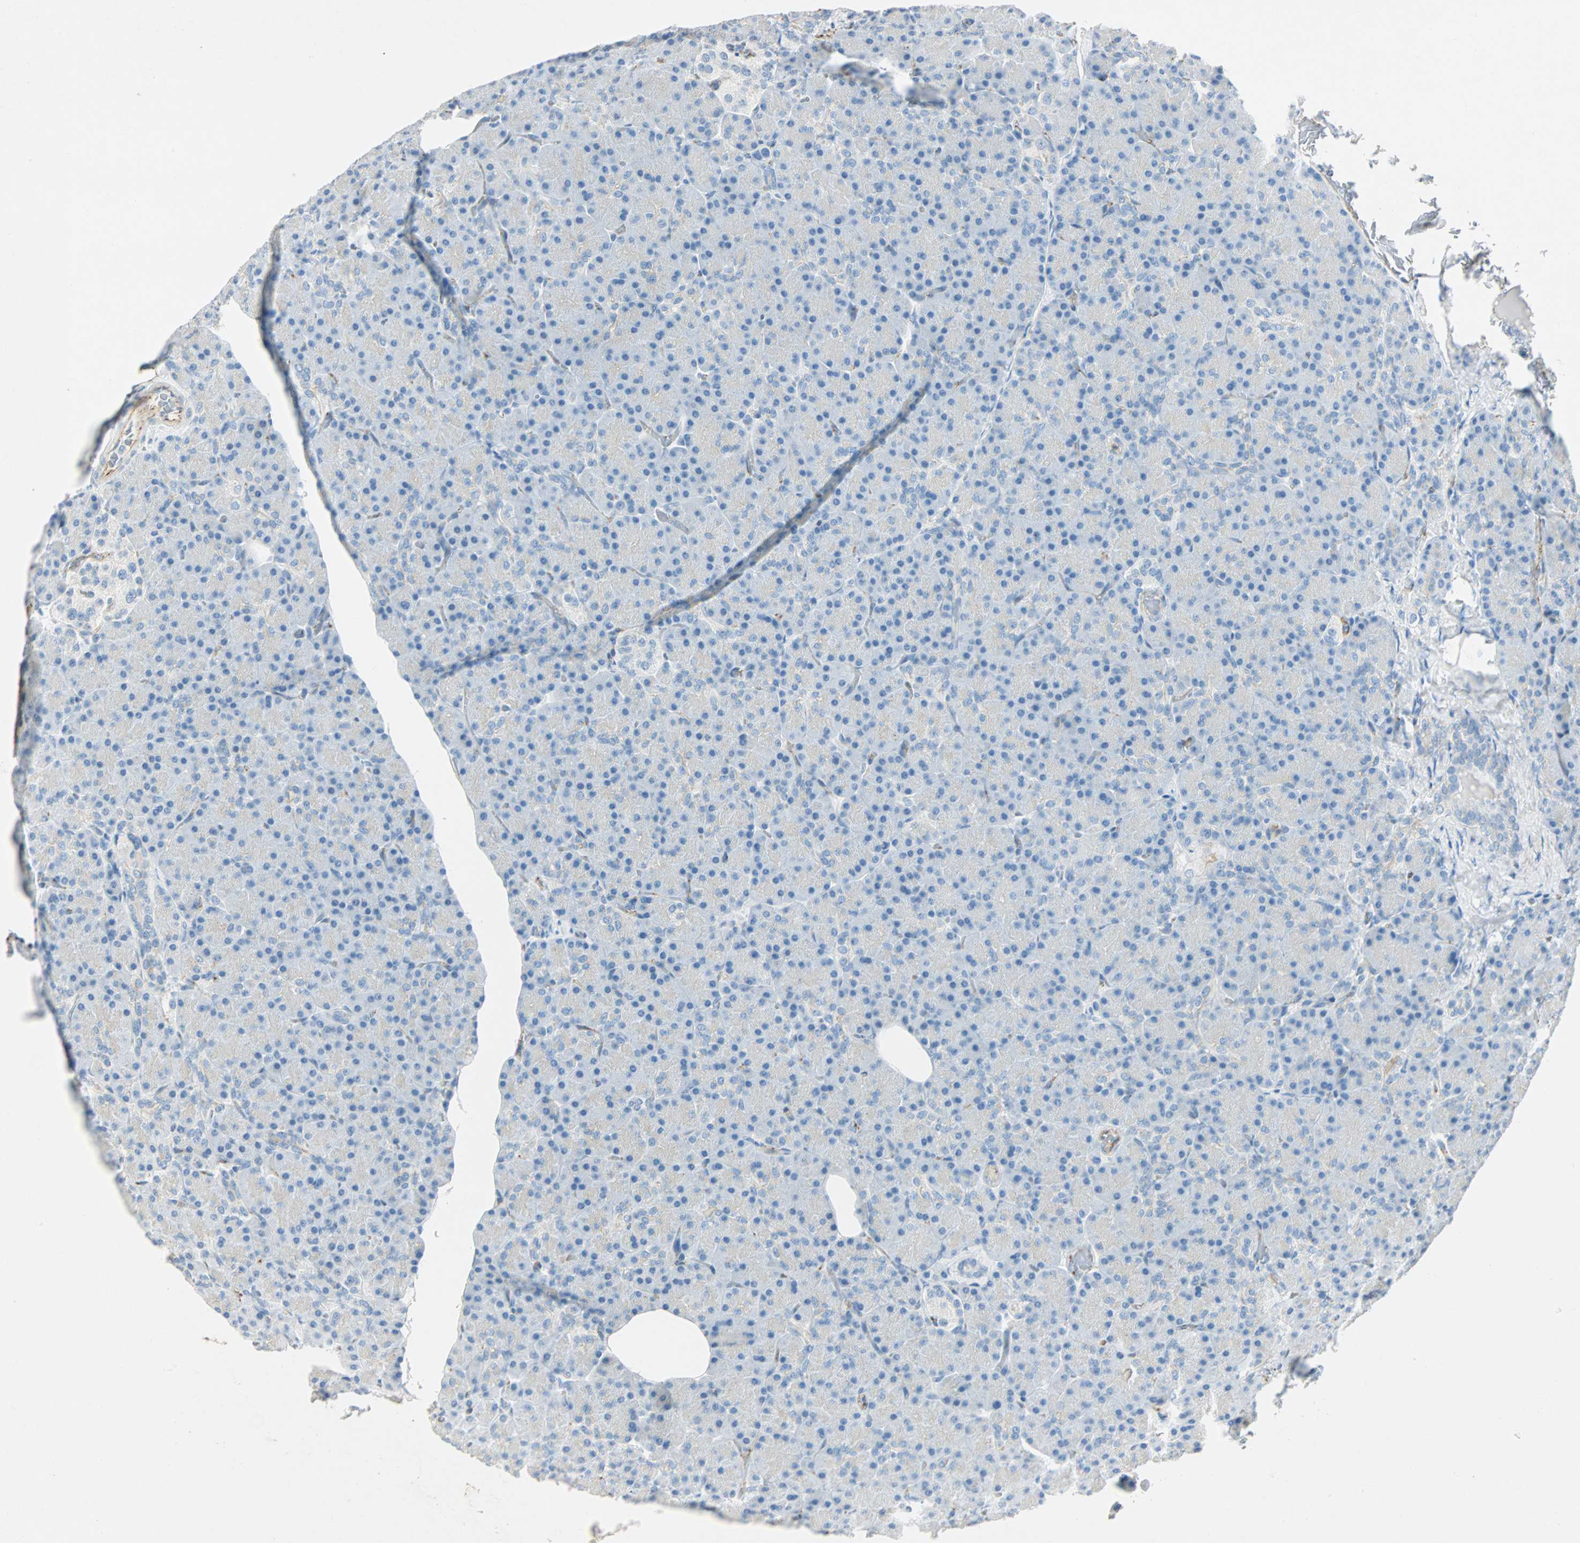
{"staining": {"intensity": "weak", "quantity": ">75%", "location": "cytoplasmic/membranous"}, "tissue": "pancreas", "cell_type": "Exocrine glandular cells", "image_type": "normal", "snomed": [{"axis": "morphology", "description": "Normal tissue, NOS"}, {"axis": "topography", "description": "Pancreas"}], "caption": "Immunohistochemistry image of unremarkable pancreas: pancreas stained using IHC exhibits low levels of weak protein expression localized specifically in the cytoplasmic/membranous of exocrine glandular cells, appearing as a cytoplasmic/membranous brown color.", "gene": "VPS9D1", "patient": {"sex": "female", "age": 43}}